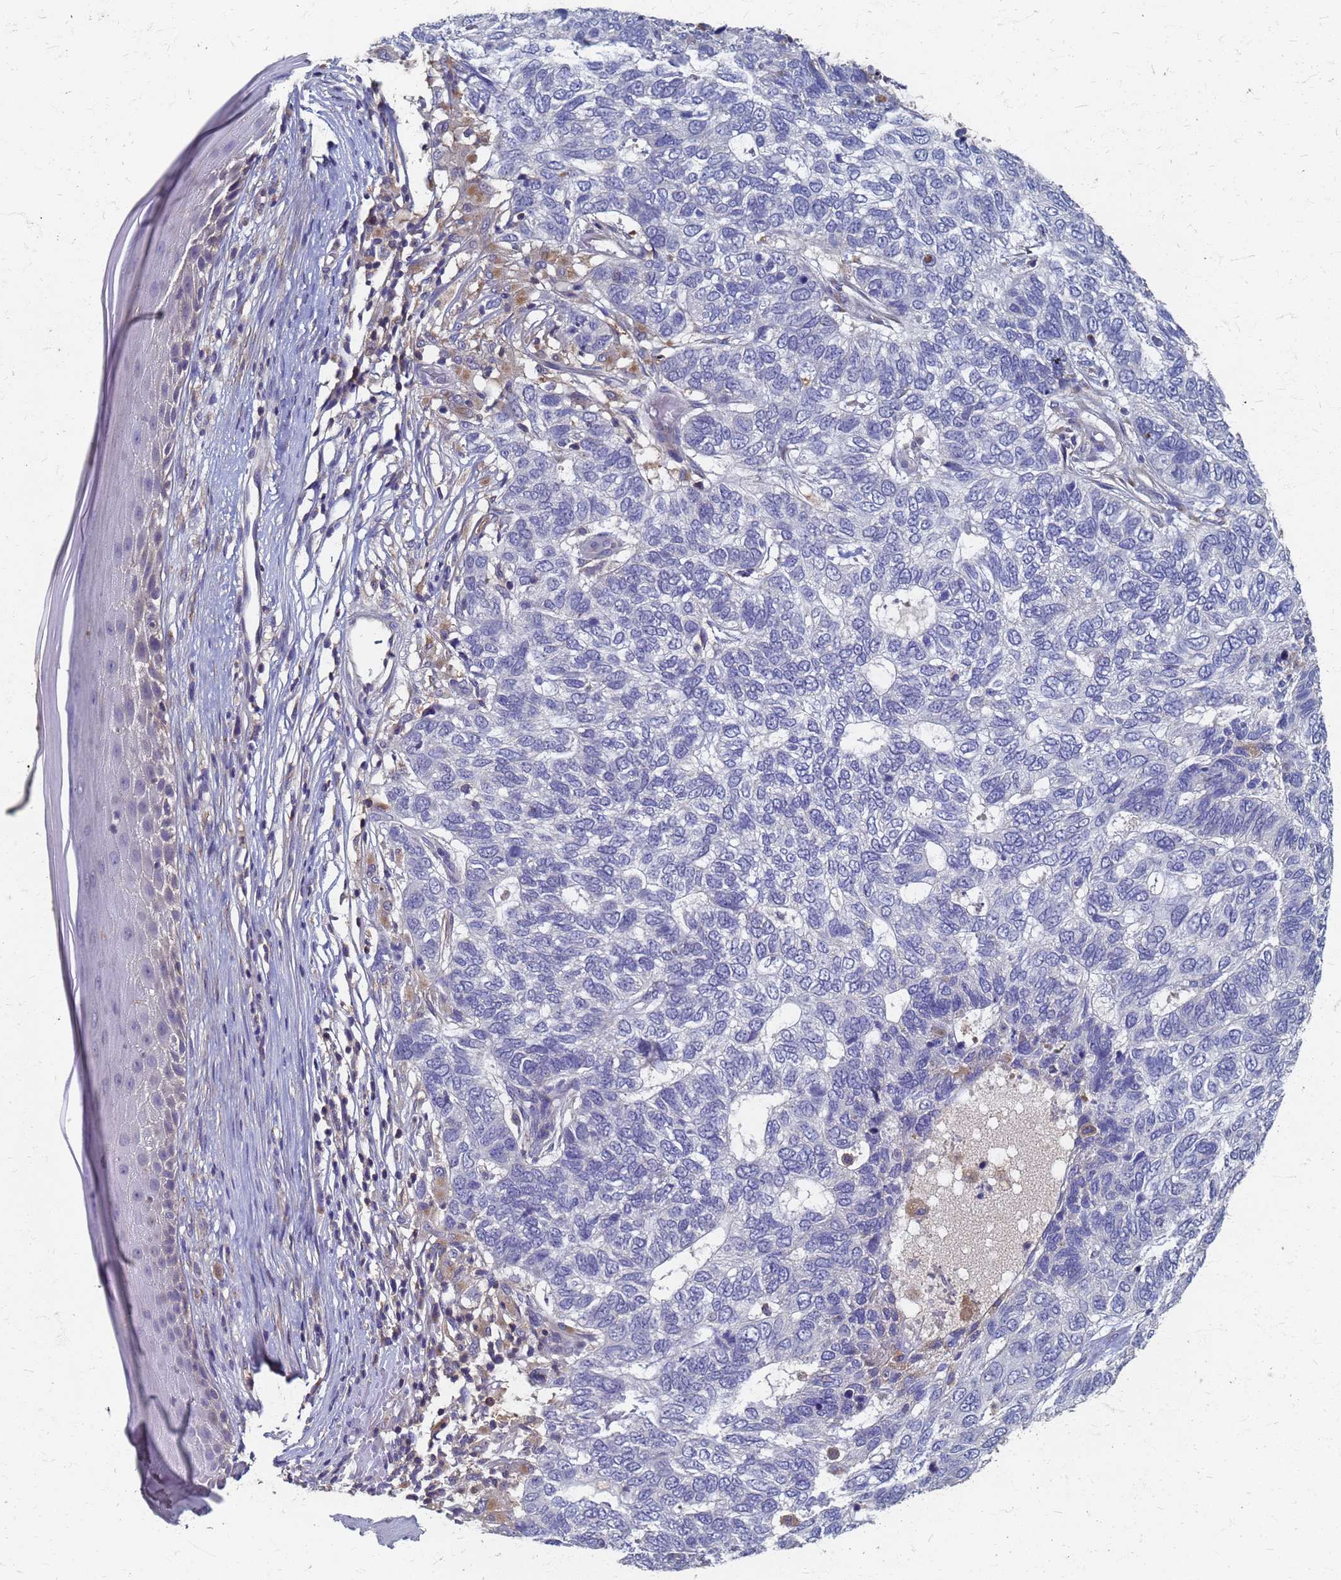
{"staining": {"intensity": "negative", "quantity": "none", "location": "none"}, "tissue": "skin cancer", "cell_type": "Tumor cells", "image_type": "cancer", "snomed": [{"axis": "morphology", "description": "Basal cell carcinoma"}, {"axis": "topography", "description": "Skin"}], "caption": "A micrograph of human basal cell carcinoma (skin) is negative for staining in tumor cells. (Immunohistochemistry, brightfield microscopy, high magnification).", "gene": "KRCC1", "patient": {"sex": "female", "age": 65}}